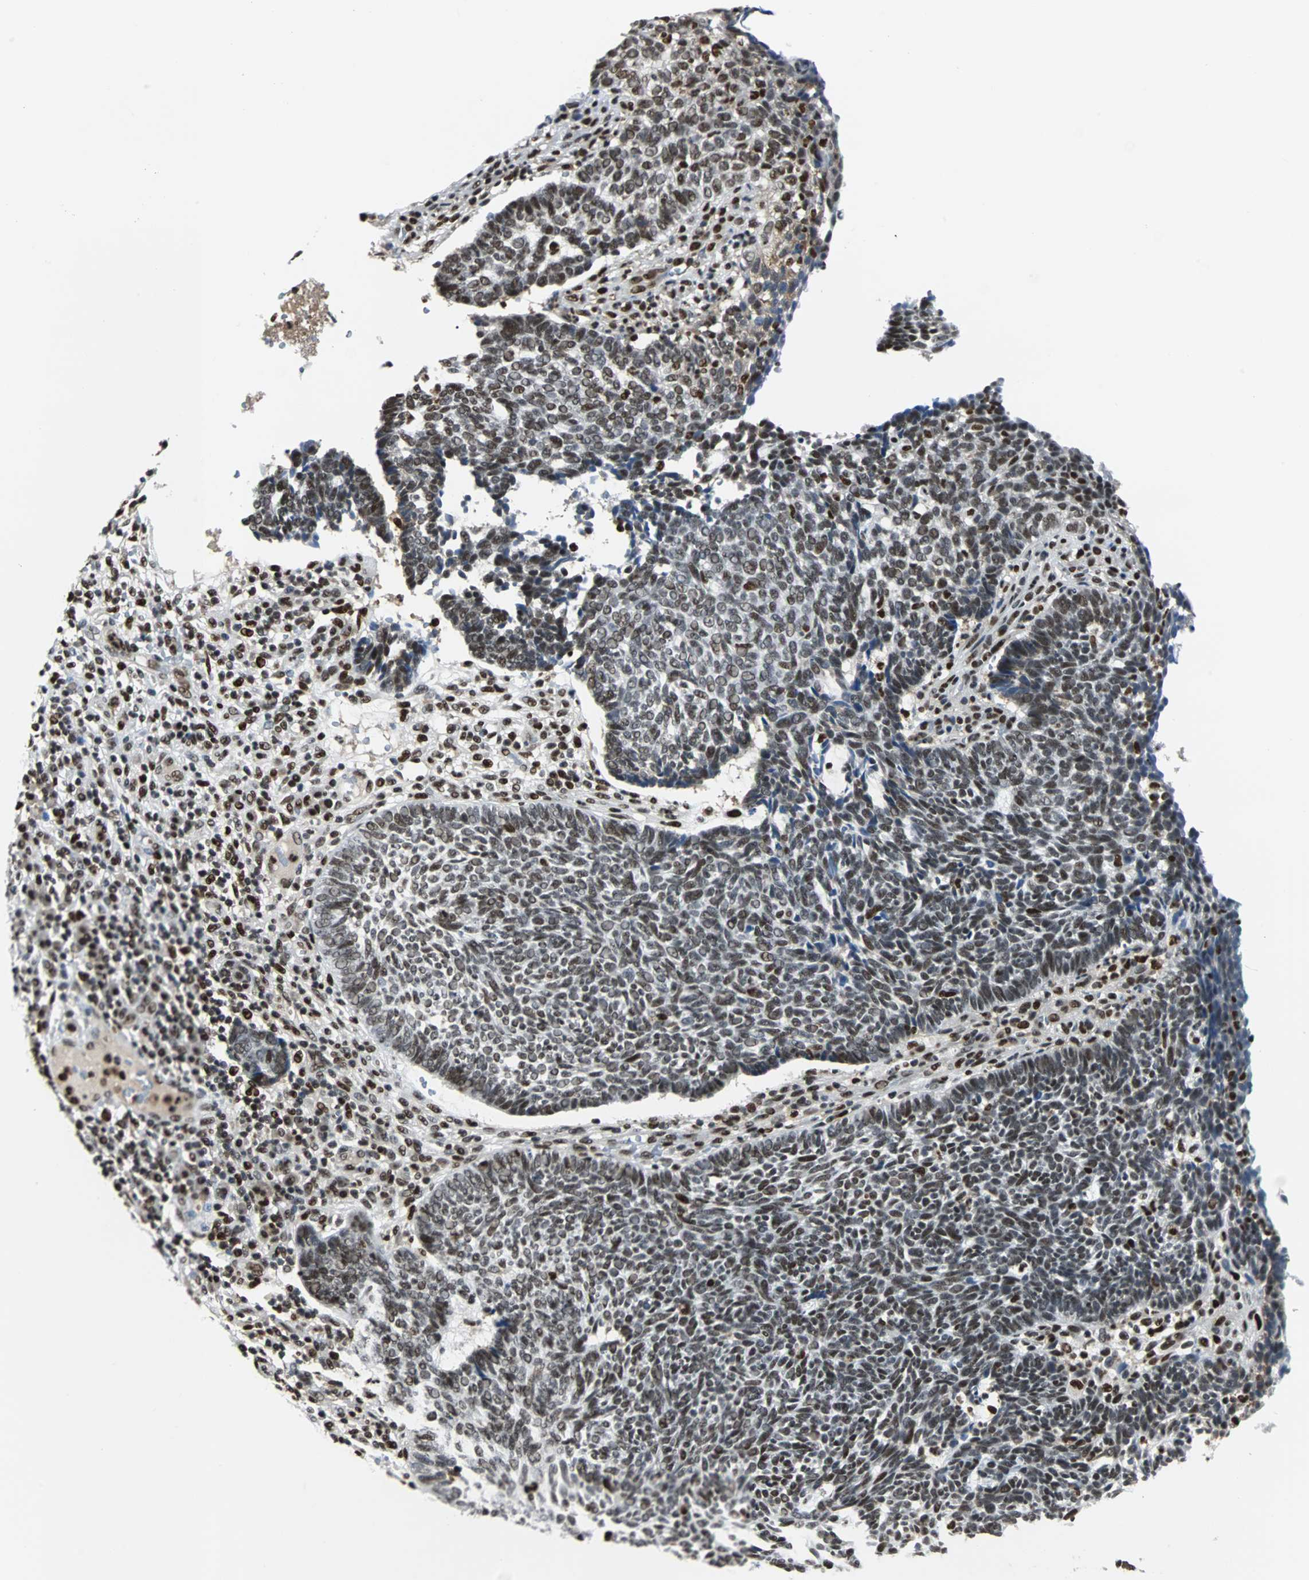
{"staining": {"intensity": "moderate", "quantity": ">75%", "location": "nuclear"}, "tissue": "skin cancer", "cell_type": "Tumor cells", "image_type": "cancer", "snomed": [{"axis": "morphology", "description": "Normal tissue, NOS"}, {"axis": "morphology", "description": "Basal cell carcinoma"}, {"axis": "topography", "description": "Skin"}], "caption": "Skin basal cell carcinoma stained with DAB (3,3'-diaminobenzidine) immunohistochemistry (IHC) displays medium levels of moderate nuclear expression in about >75% of tumor cells.", "gene": "XRCC4", "patient": {"sex": "male", "age": 87}}